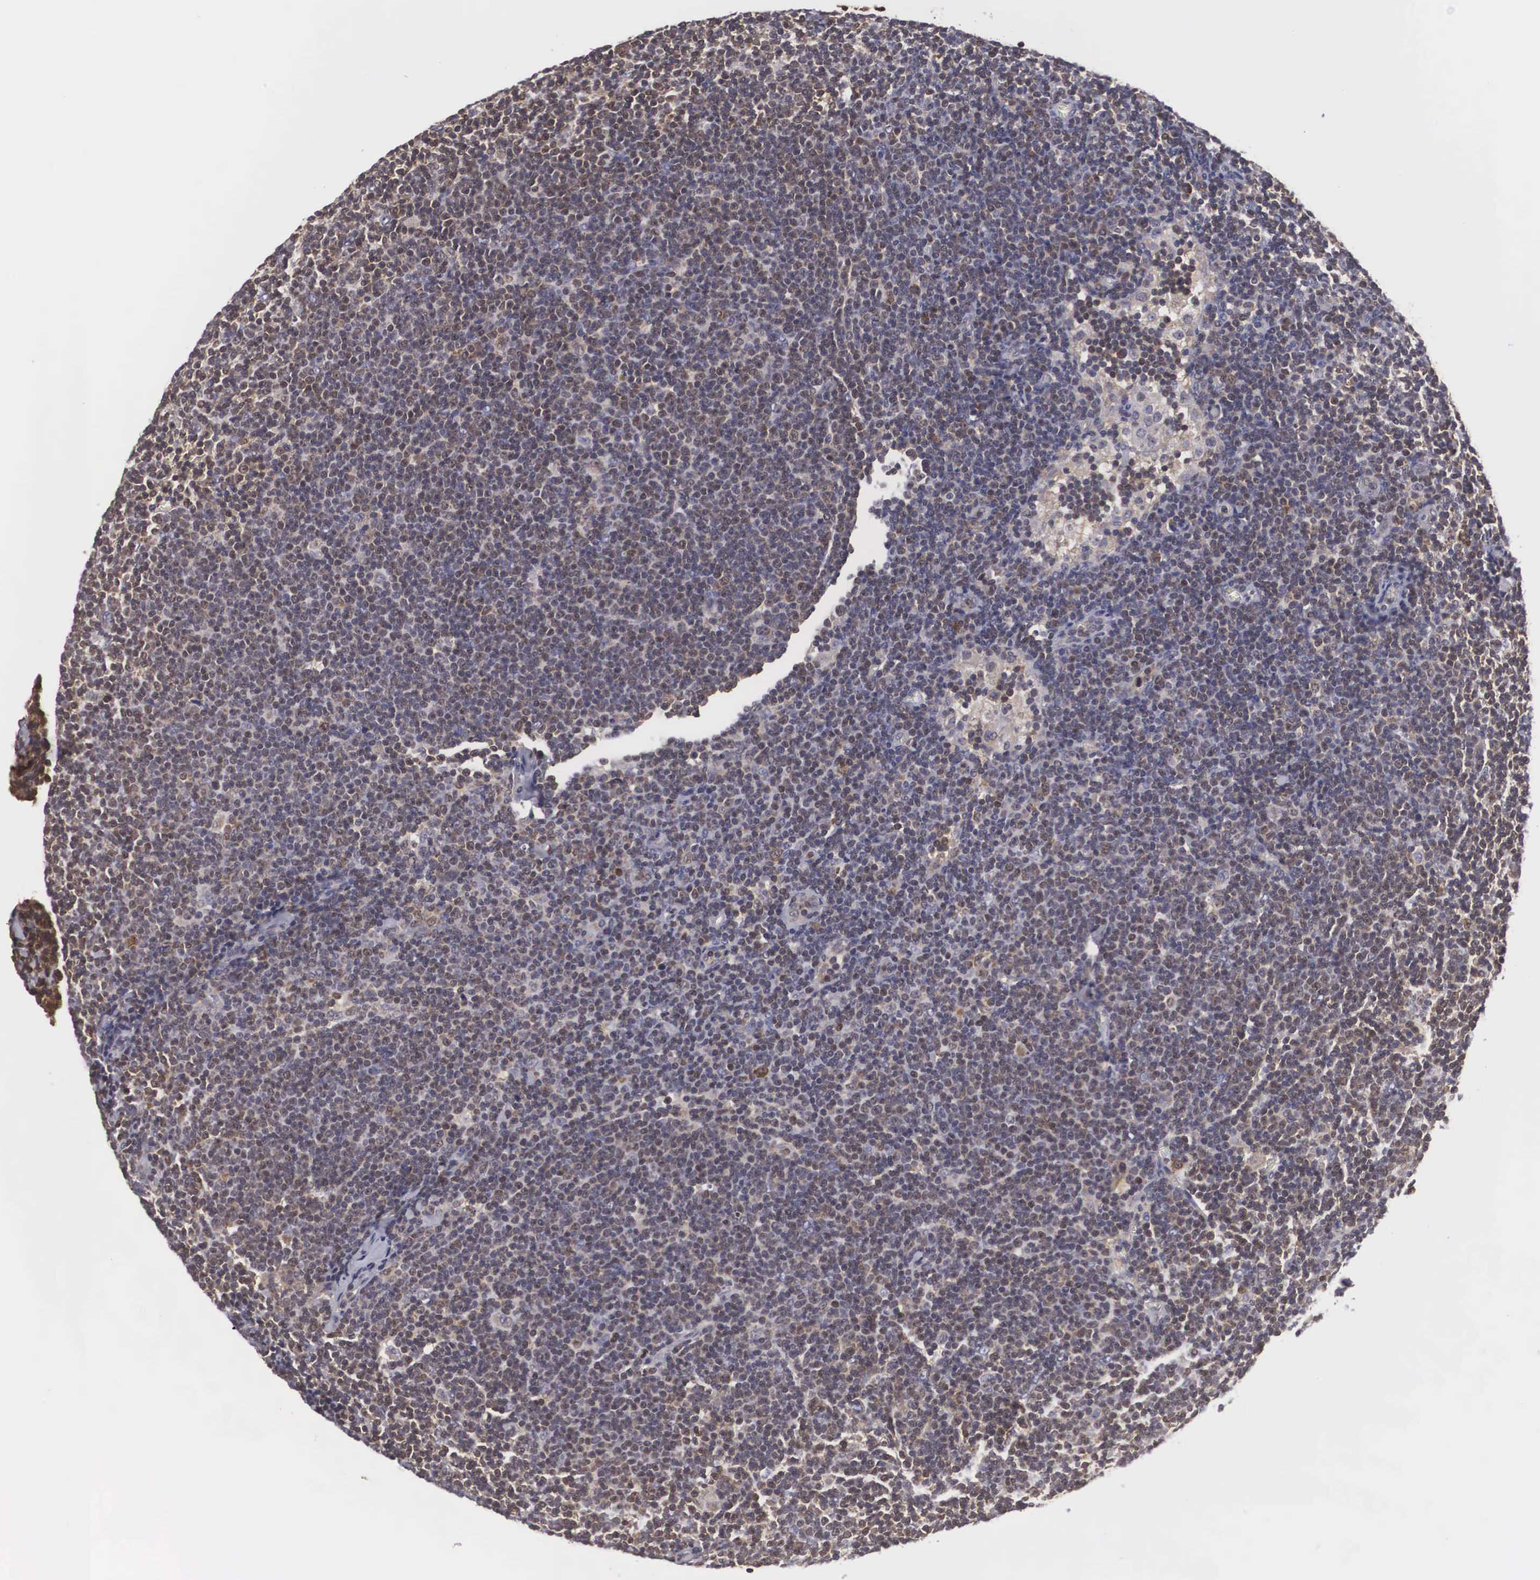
{"staining": {"intensity": "weak", "quantity": "25%-75%", "location": "cytoplasmic/membranous,nuclear"}, "tissue": "lymphoma", "cell_type": "Tumor cells", "image_type": "cancer", "snomed": [{"axis": "morphology", "description": "Malignant lymphoma, non-Hodgkin's type, Low grade"}, {"axis": "topography", "description": "Lymph node"}], "caption": "Tumor cells demonstrate weak cytoplasmic/membranous and nuclear expression in about 25%-75% of cells in lymphoma.", "gene": "ADSL", "patient": {"sex": "male", "age": 65}}